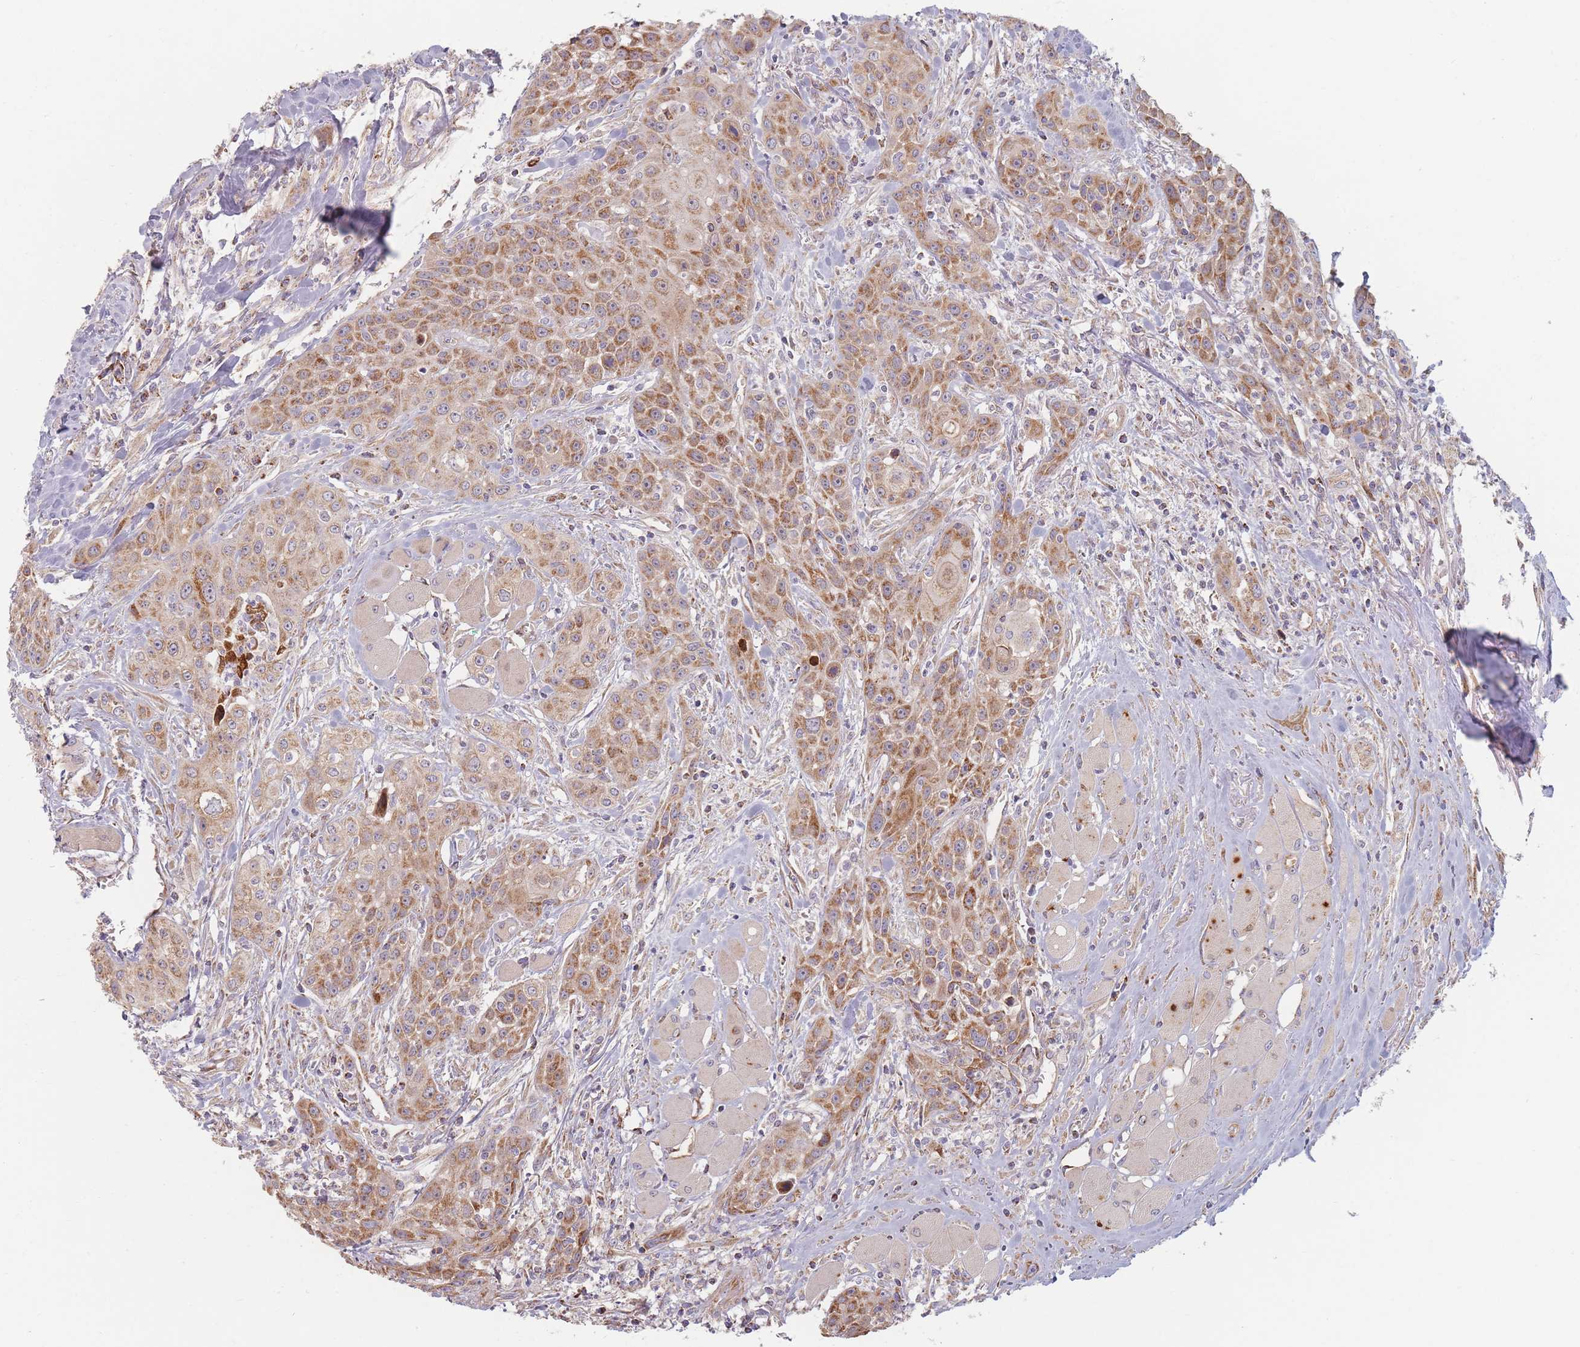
{"staining": {"intensity": "moderate", "quantity": ">75%", "location": "cytoplasmic/membranous"}, "tissue": "head and neck cancer", "cell_type": "Tumor cells", "image_type": "cancer", "snomed": [{"axis": "morphology", "description": "Squamous cell carcinoma, NOS"}, {"axis": "topography", "description": "Oral tissue"}, {"axis": "topography", "description": "Head-Neck"}], "caption": "DAB (3,3'-diaminobenzidine) immunohistochemical staining of squamous cell carcinoma (head and neck) shows moderate cytoplasmic/membranous protein staining in about >75% of tumor cells. (DAB IHC, brown staining for protein, blue staining for nuclei).", "gene": "ESRP2", "patient": {"sex": "female", "age": 82}}